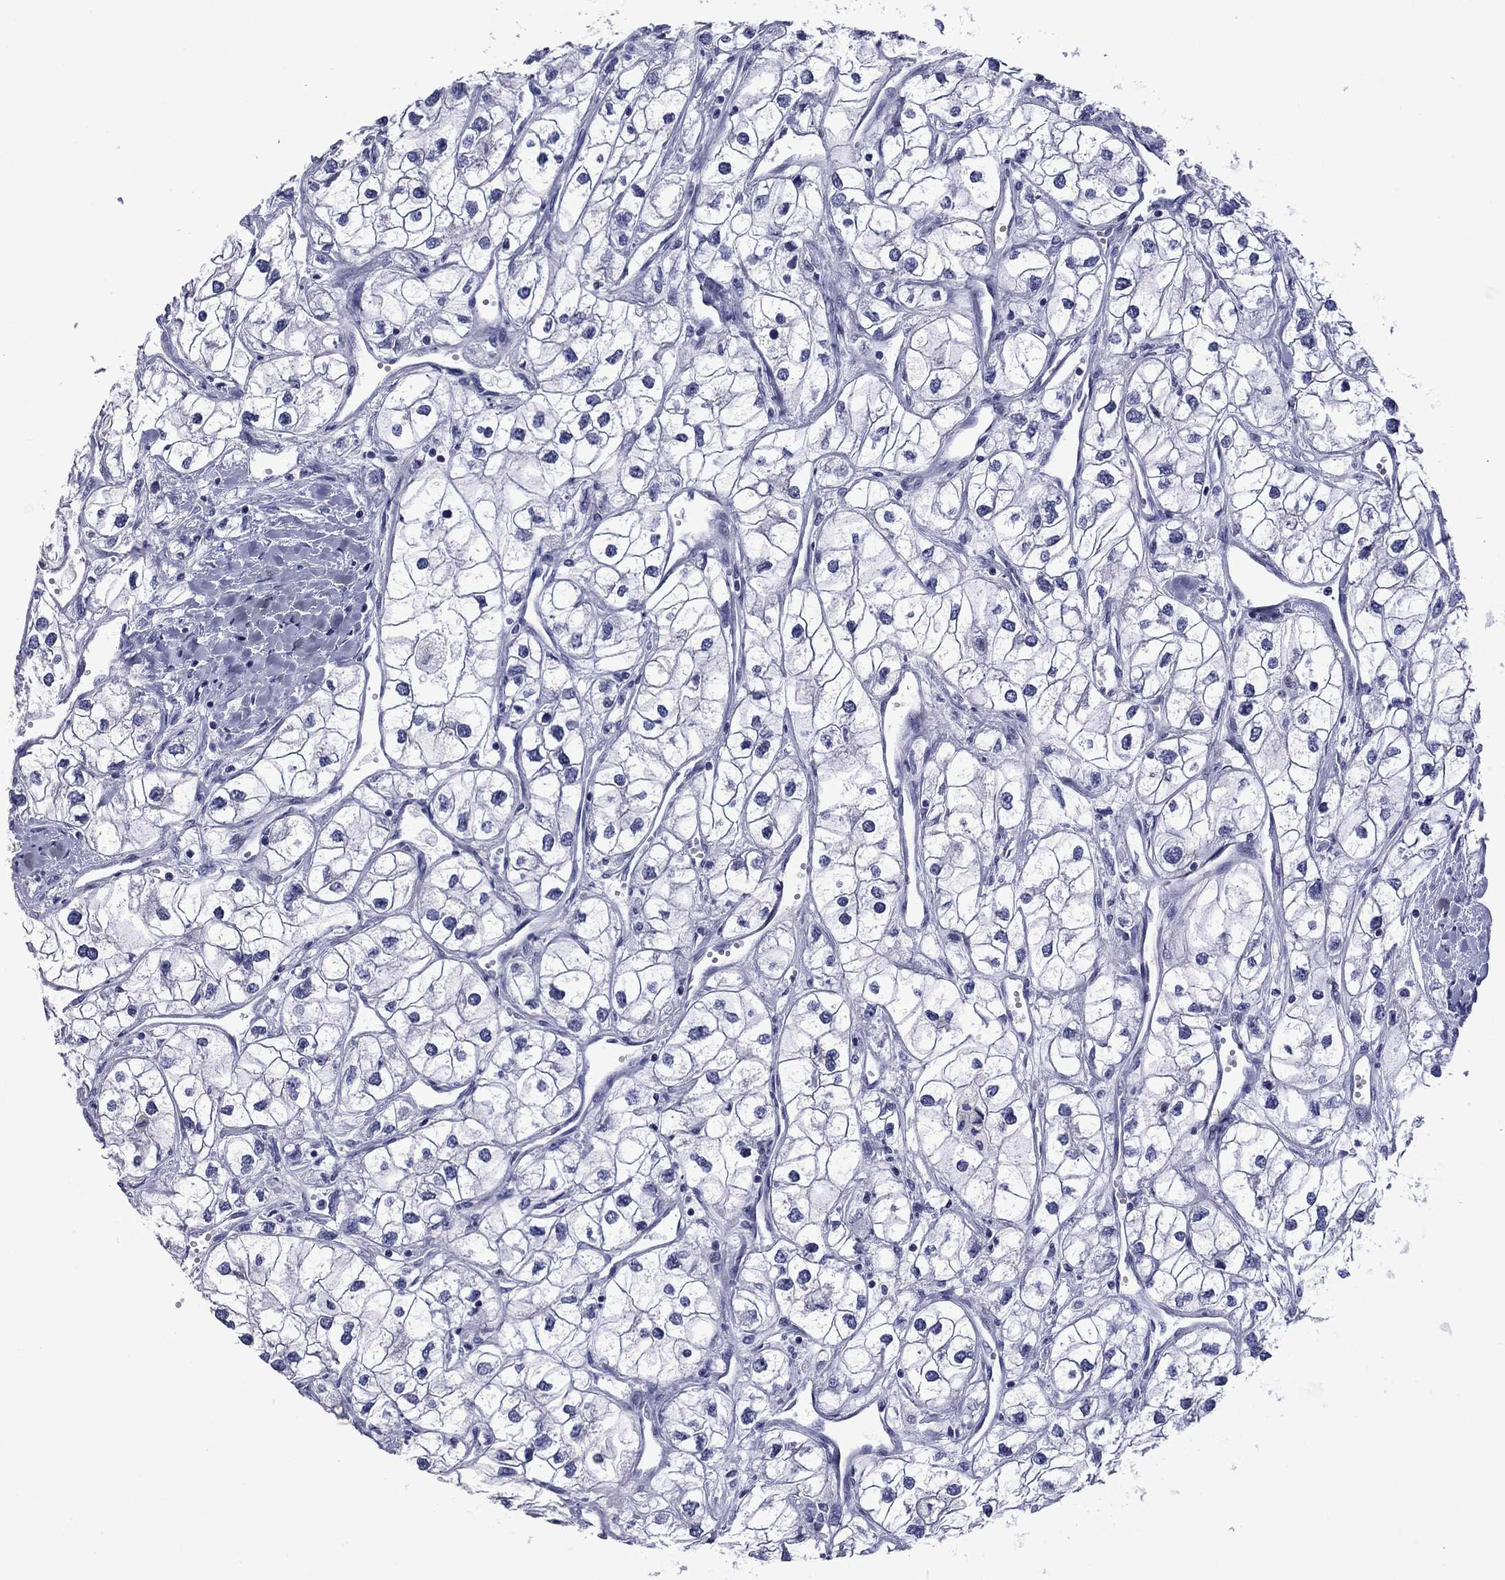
{"staining": {"intensity": "negative", "quantity": "none", "location": "none"}, "tissue": "renal cancer", "cell_type": "Tumor cells", "image_type": "cancer", "snomed": [{"axis": "morphology", "description": "Adenocarcinoma, NOS"}, {"axis": "topography", "description": "Kidney"}], "caption": "Renal adenocarcinoma was stained to show a protein in brown. There is no significant expression in tumor cells.", "gene": "PIWIL1", "patient": {"sex": "male", "age": 59}}